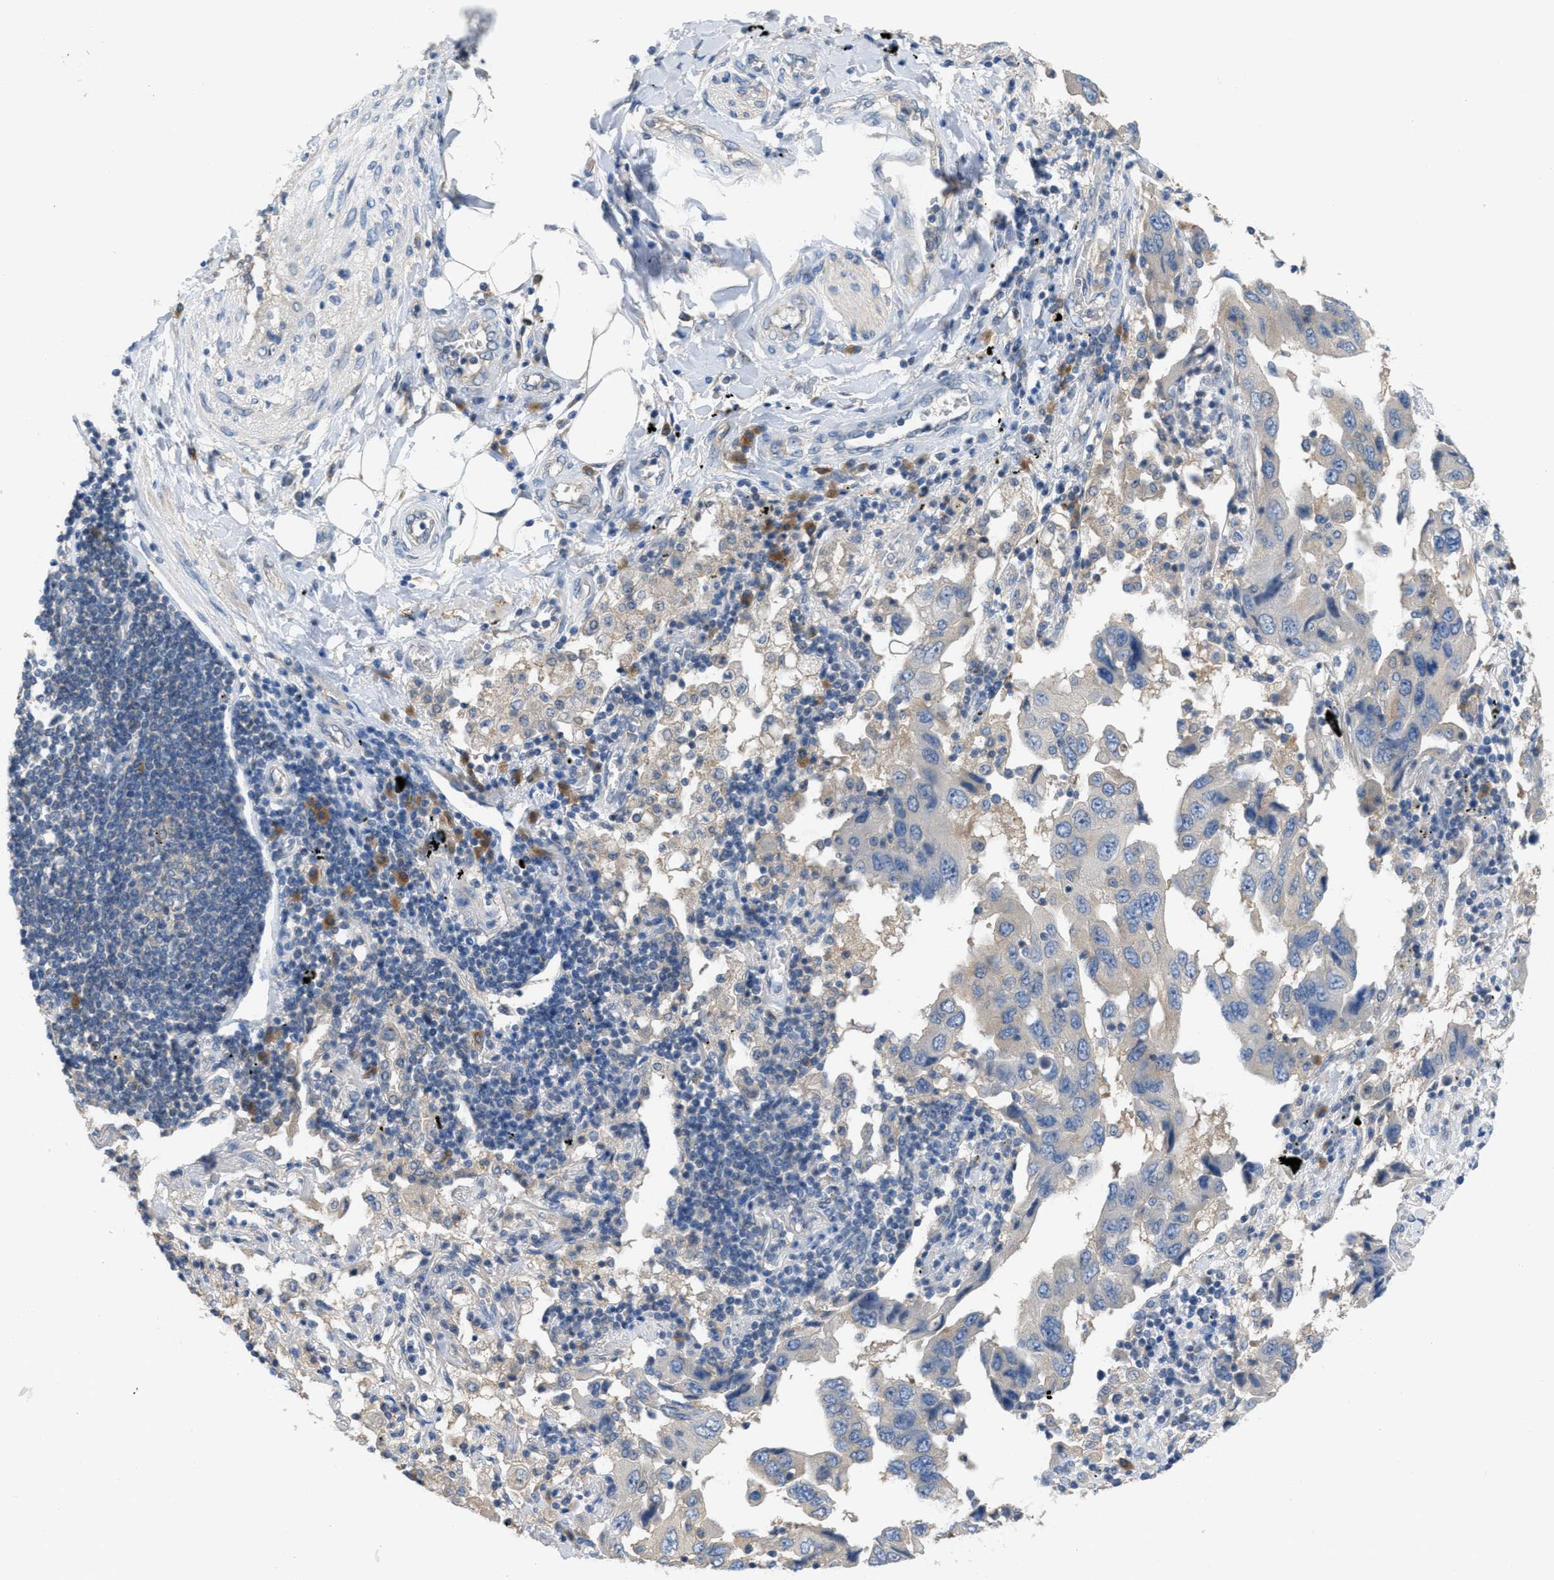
{"staining": {"intensity": "negative", "quantity": "none", "location": "none"}, "tissue": "lung cancer", "cell_type": "Tumor cells", "image_type": "cancer", "snomed": [{"axis": "morphology", "description": "Adenocarcinoma, NOS"}, {"axis": "topography", "description": "Lung"}], "caption": "Immunohistochemical staining of lung adenocarcinoma exhibits no significant staining in tumor cells.", "gene": "UBA5", "patient": {"sex": "female", "age": 65}}